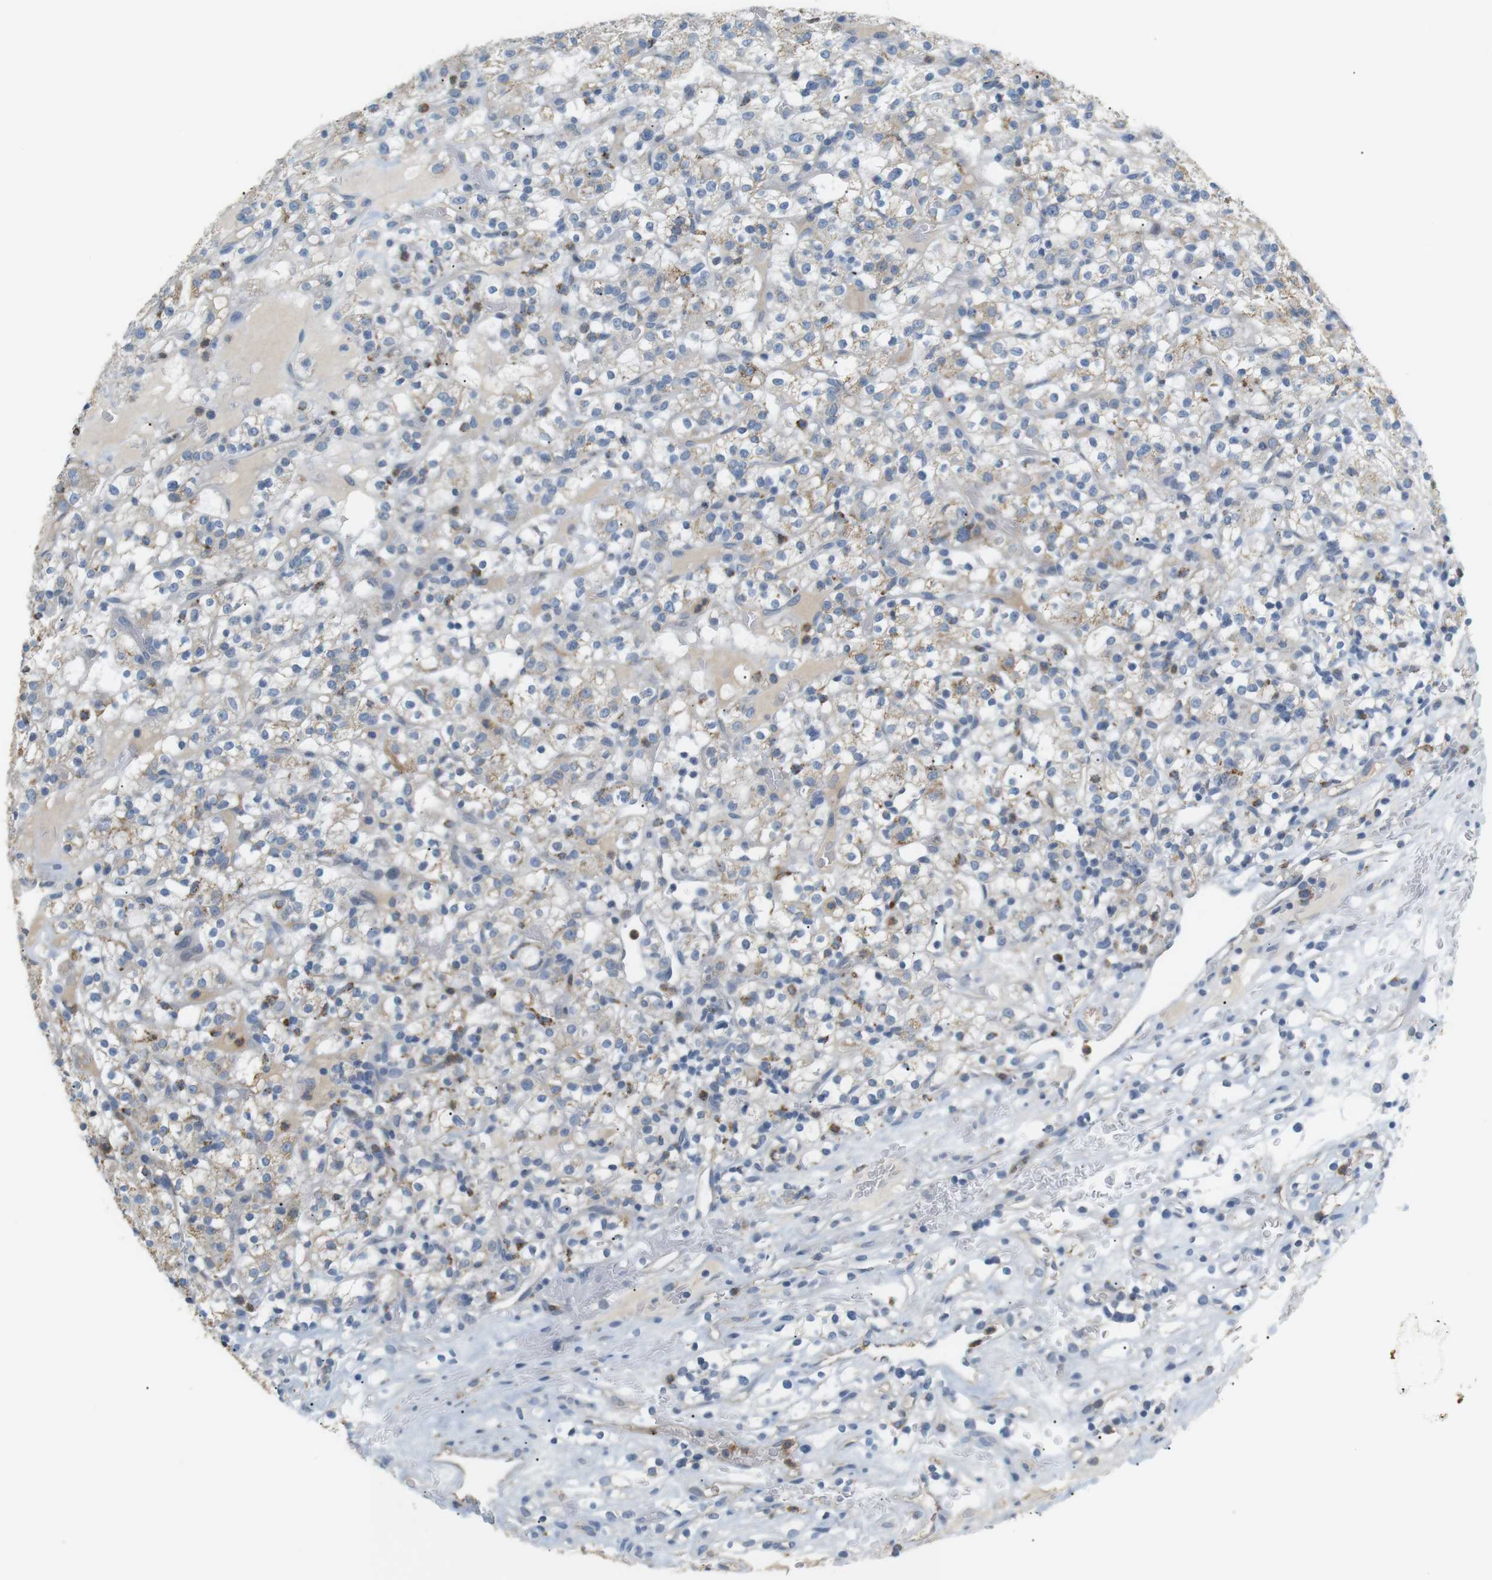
{"staining": {"intensity": "weak", "quantity": "25%-75%", "location": "cytoplasmic/membranous"}, "tissue": "renal cancer", "cell_type": "Tumor cells", "image_type": "cancer", "snomed": [{"axis": "morphology", "description": "Normal tissue, NOS"}, {"axis": "morphology", "description": "Adenocarcinoma, NOS"}, {"axis": "topography", "description": "Kidney"}], "caption": "This photomicrograph displays immunohistochemistry (IHC) staining of renal adenocarcinoma, with low weak cytoplasmic/membranous expression in approximately 25%-75% of tumor cells.", "gene": "CD300E", "patient": {"sex": "female", "age": 72}}